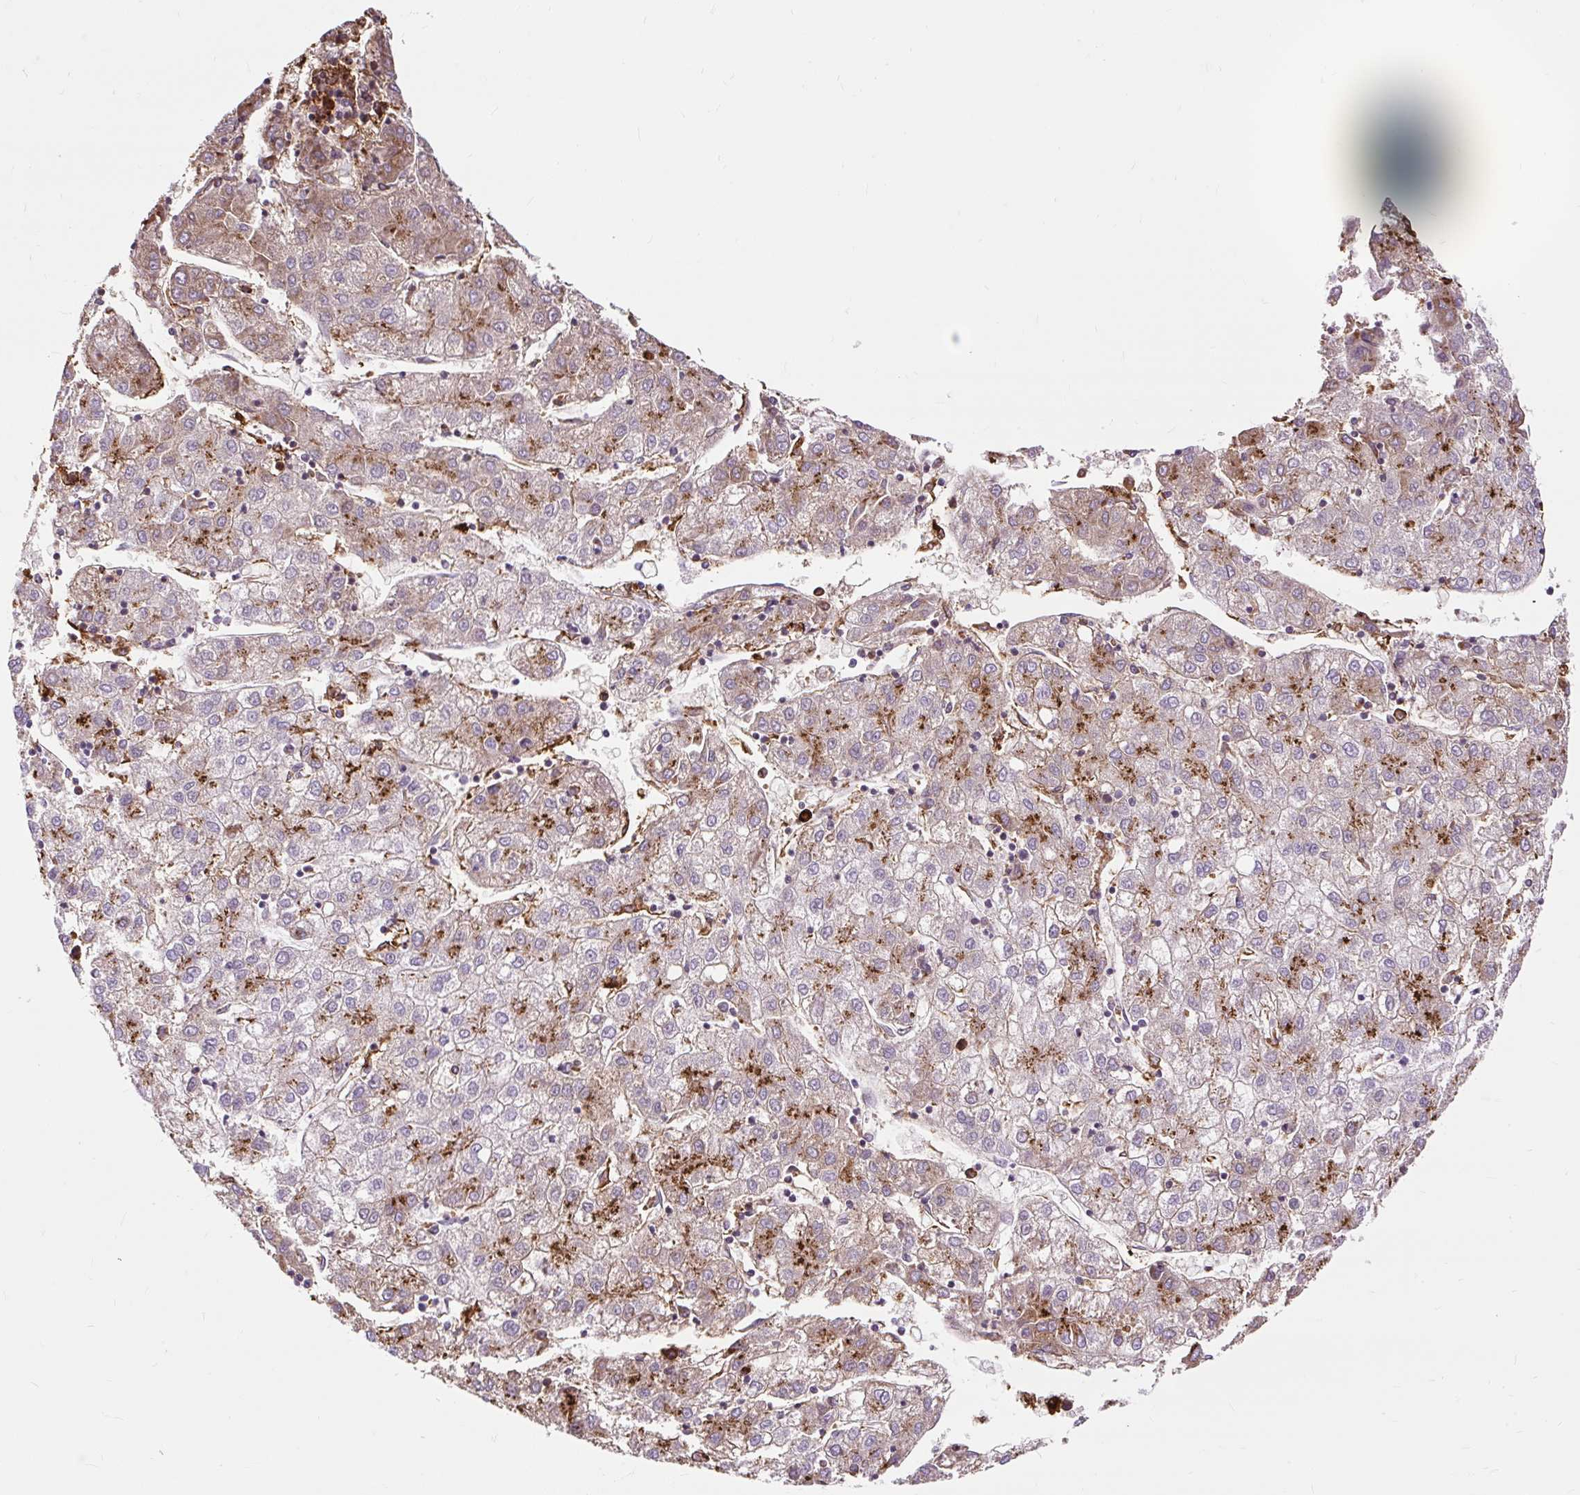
{"staining": {"intensity": "moderate", "quantity": "25%-75%", "location": "cytoplasmic/membranous"}, "tissue": "liver cancer", "cell_type": "Tumor cells", "image_type": "cancer", "snomed": [{"axis": "morphology", "description": "Carcinoma, Hepatocellular, NOS"}, {"axis": "topography", "description": "Liver"}], "caption": "Hepatocellular carcinoma (liver) stained with a protein marker demonstrates moderate staining in tumor cells.", "gene": "HLA-DRA", "patient": {"sex": "male", "age": 72}}